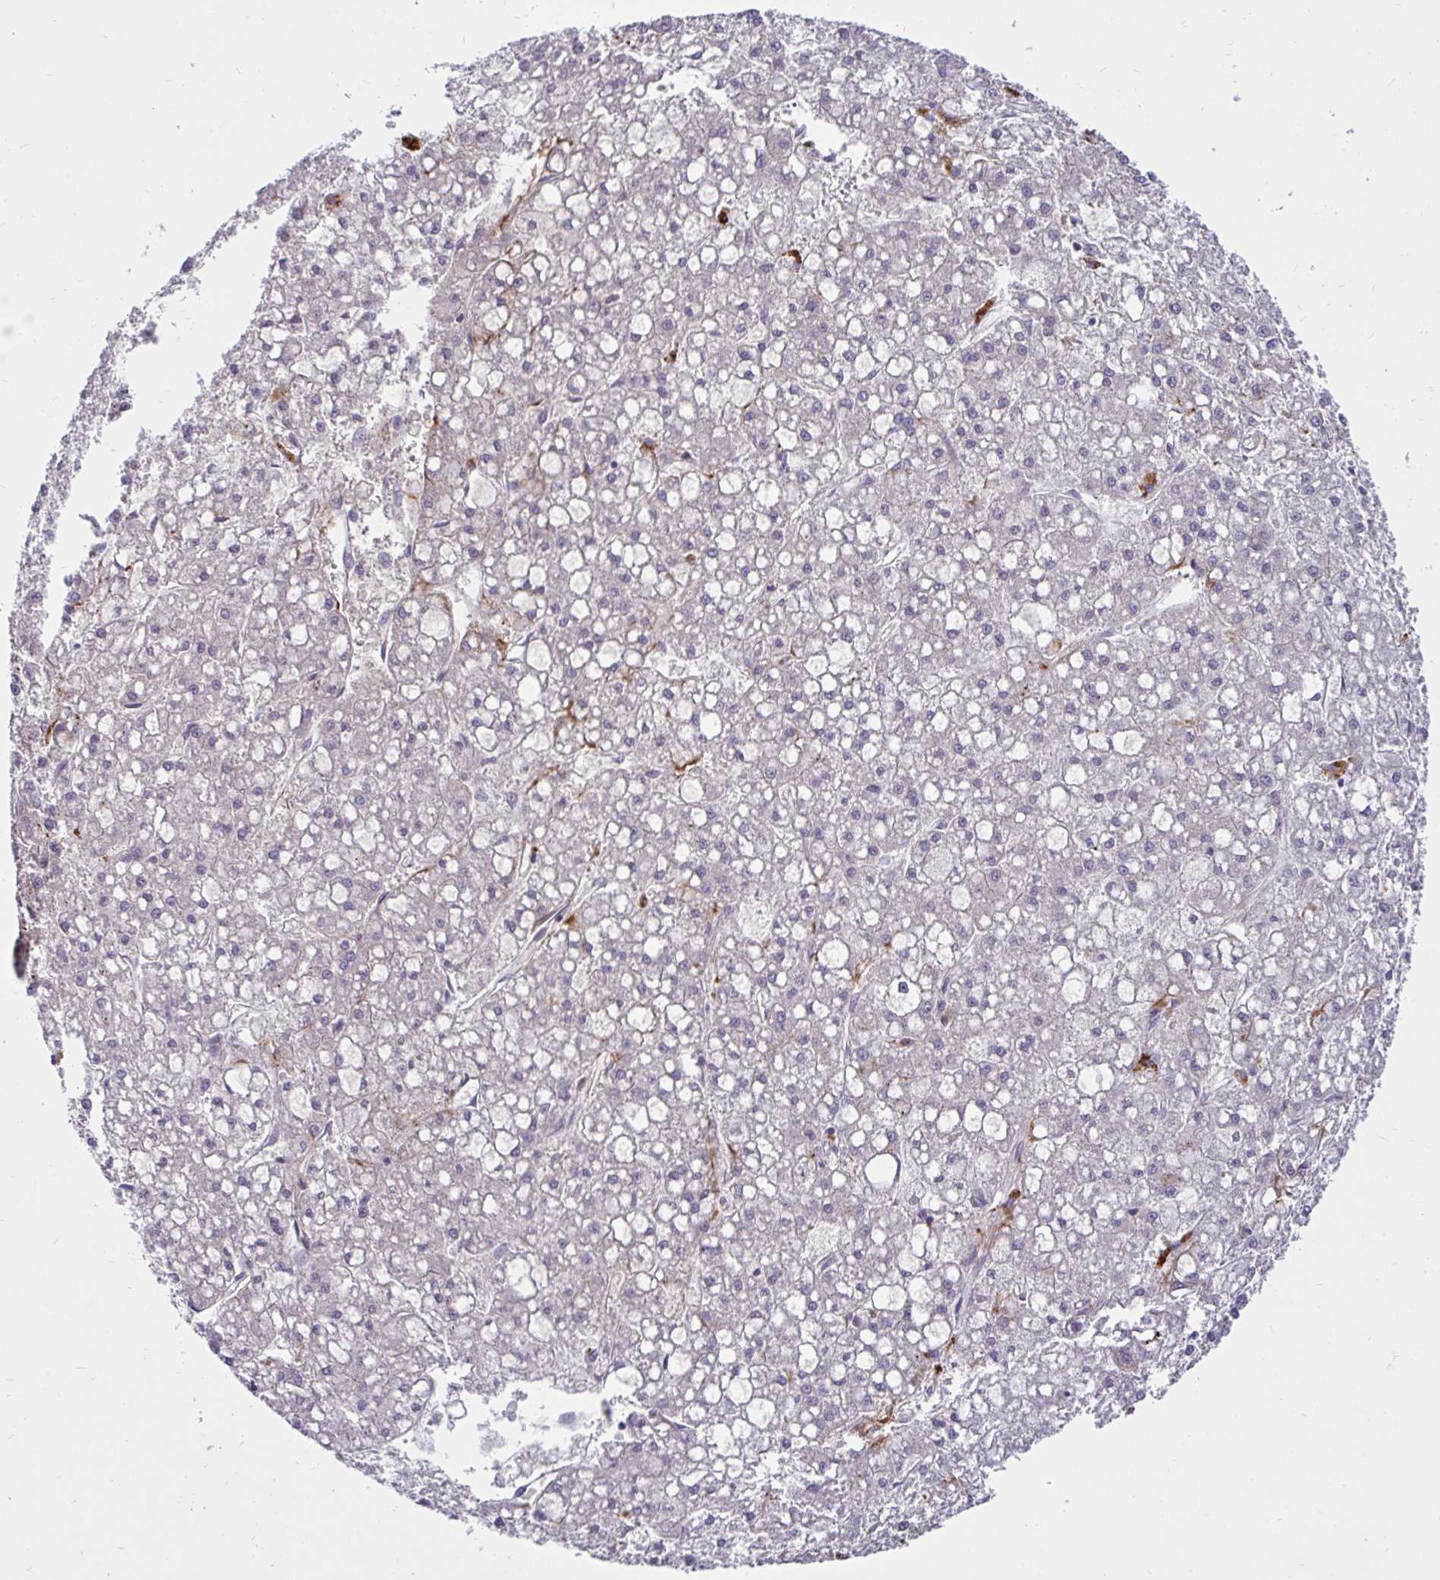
{"staining": {"intensity": "negative", "quantity": "none", "location": "none"}, "tissue": "liver cancer", "cell_type": "Tumor cells", "image_type": "cancer", "snomed": [{"axis": "morphology", "description": "Carcinoma, Hepatocellular, NOS"}, {"axis": "topography", "description": "Liver"}], "caption": "IHC image of liver cancer (hepatocellular carcinoma) stained for a protein (brown), which shows no positivity in tumor cells.", "gene": "CTSZ", "patient": {"sex": "male", "age": 67}}